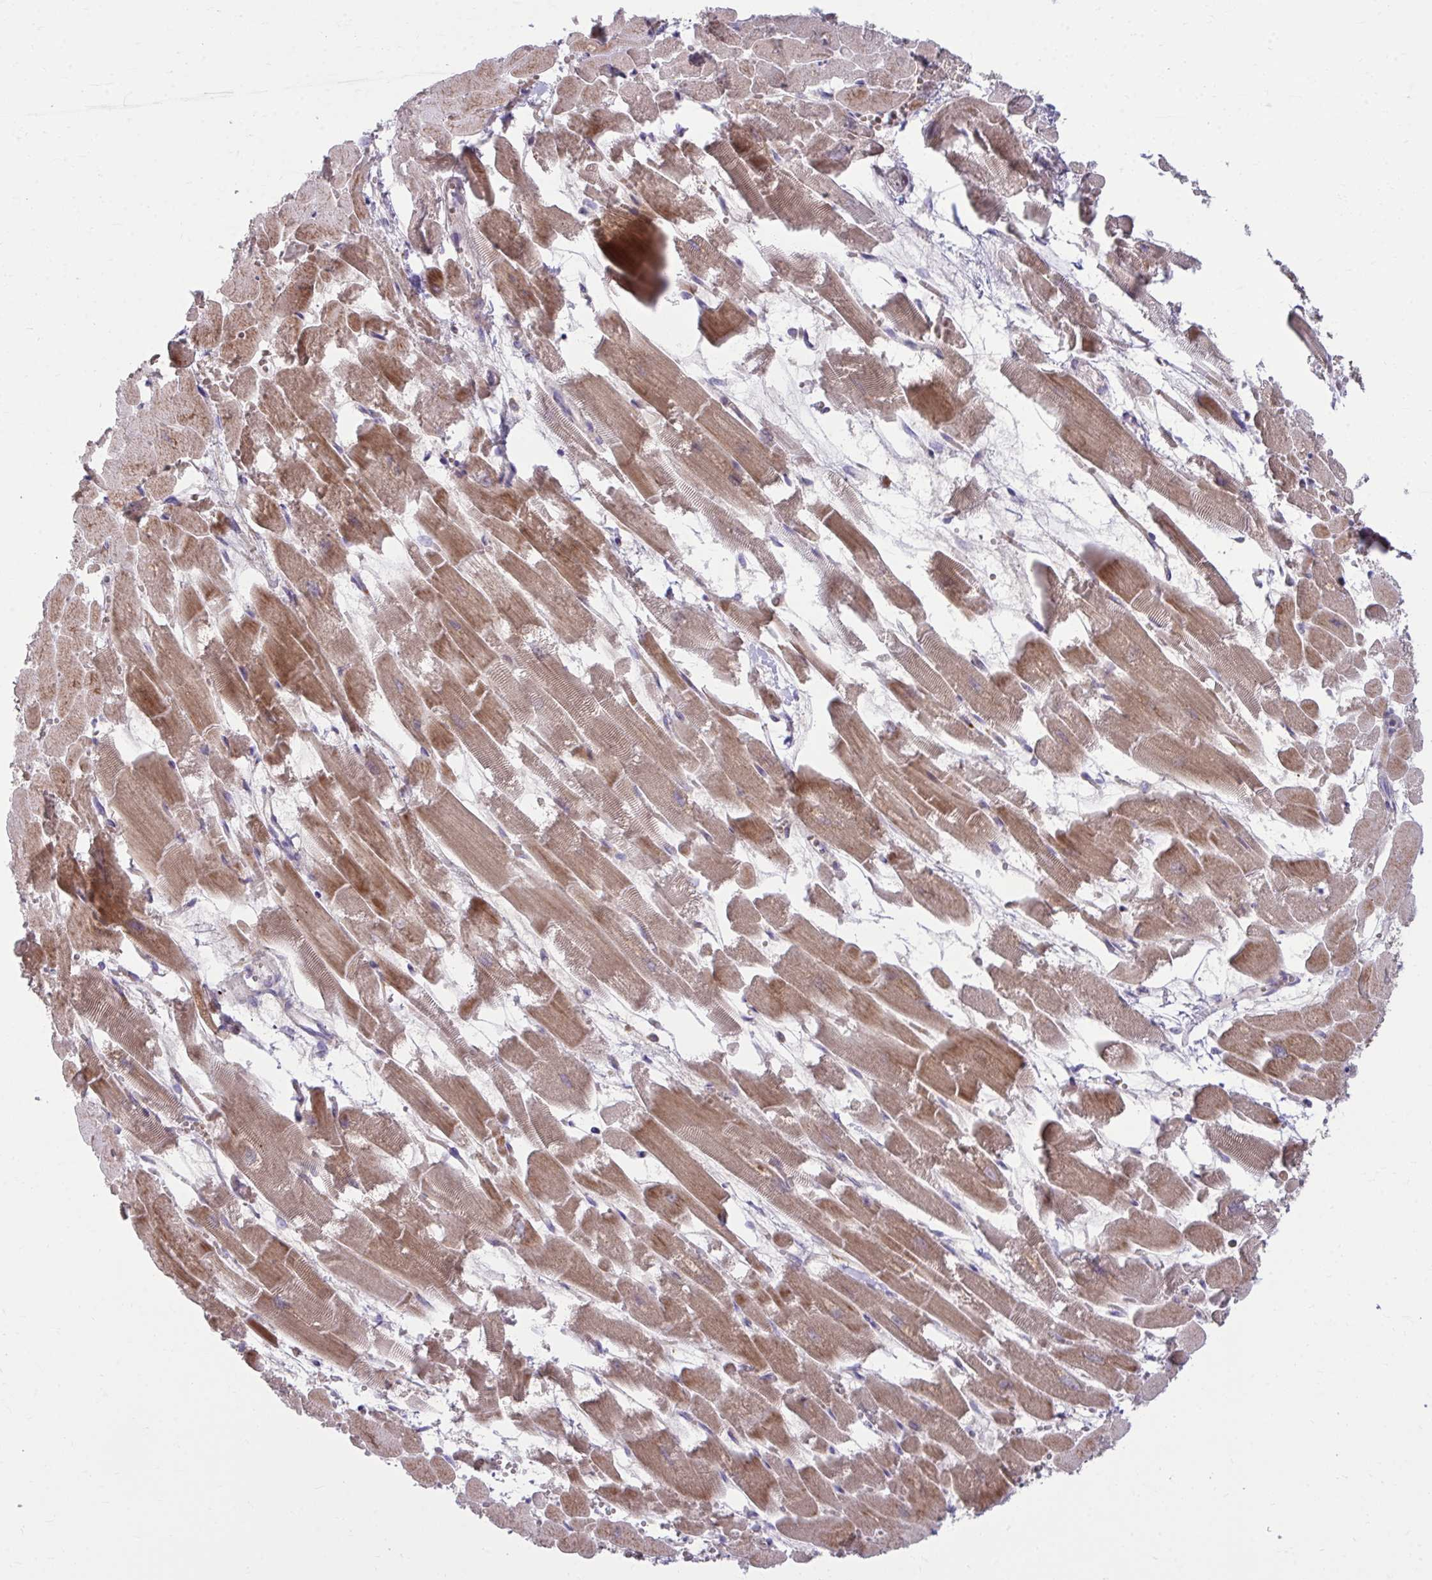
{"staining": {"intensity": "strong", "quantity": ">75%", "location": "cytoplasmic/membranous"}, "tissue": "heart muscle", "cell_type": "Cardiomyocytes", "image_type": "normal", "snomed": [{"axis": "morphology", "description": "Normal tissue, NOS"}, {"axis": "topography", "description": "Heart"}], "caption": "Strong cytoplasmic/membranous positivity is present in approximately >75% of cardiomyocytes in unremarkable heart muscle. The staining is performed using DAB brown chromogen to label protein expression. The nuclei are counter-stained blue using hematoxylin.", "gene": "C16orf54", "patient": {"sex": "female", "age": 52}}